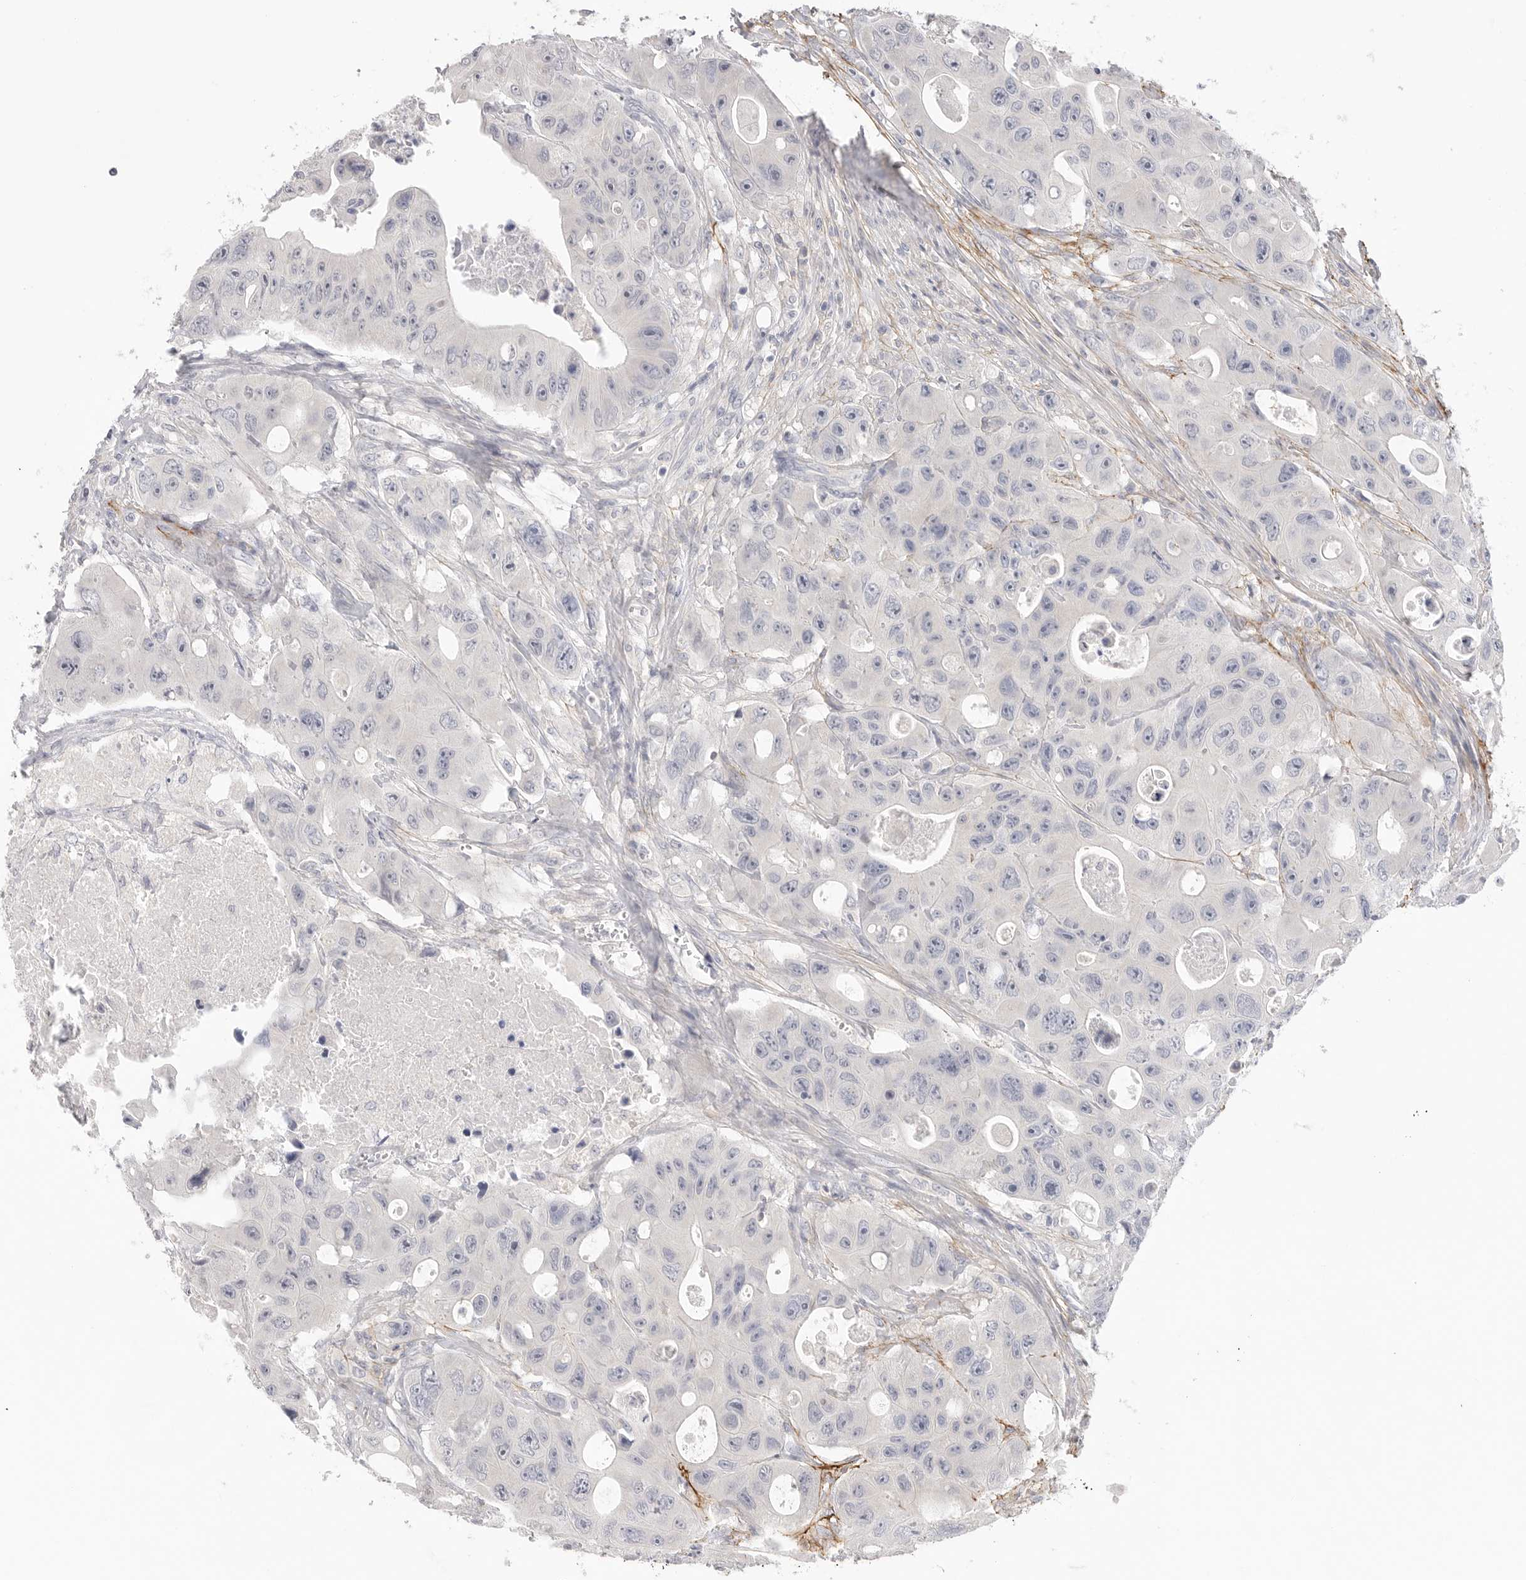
{"staining": {"intensity": "negative", "quantity": "none", "location": "none"}, "tissue": "colorectal cancer", "cell_type": "Tumor cells", "image_type": "cancer", "snomed": [{"axis": "morphology", "description": "Adenocarcinoma, NOS"}, {"axis": "topography", "description": "Colon"}], "caption": "Histopathology image shows no protein expression in tumor cells of adenocarcinoma (colorectal) tissue. Nuclei are stained in blue.", "gene": "FBN2", "patient": {"sex": "female", "age": 46}}